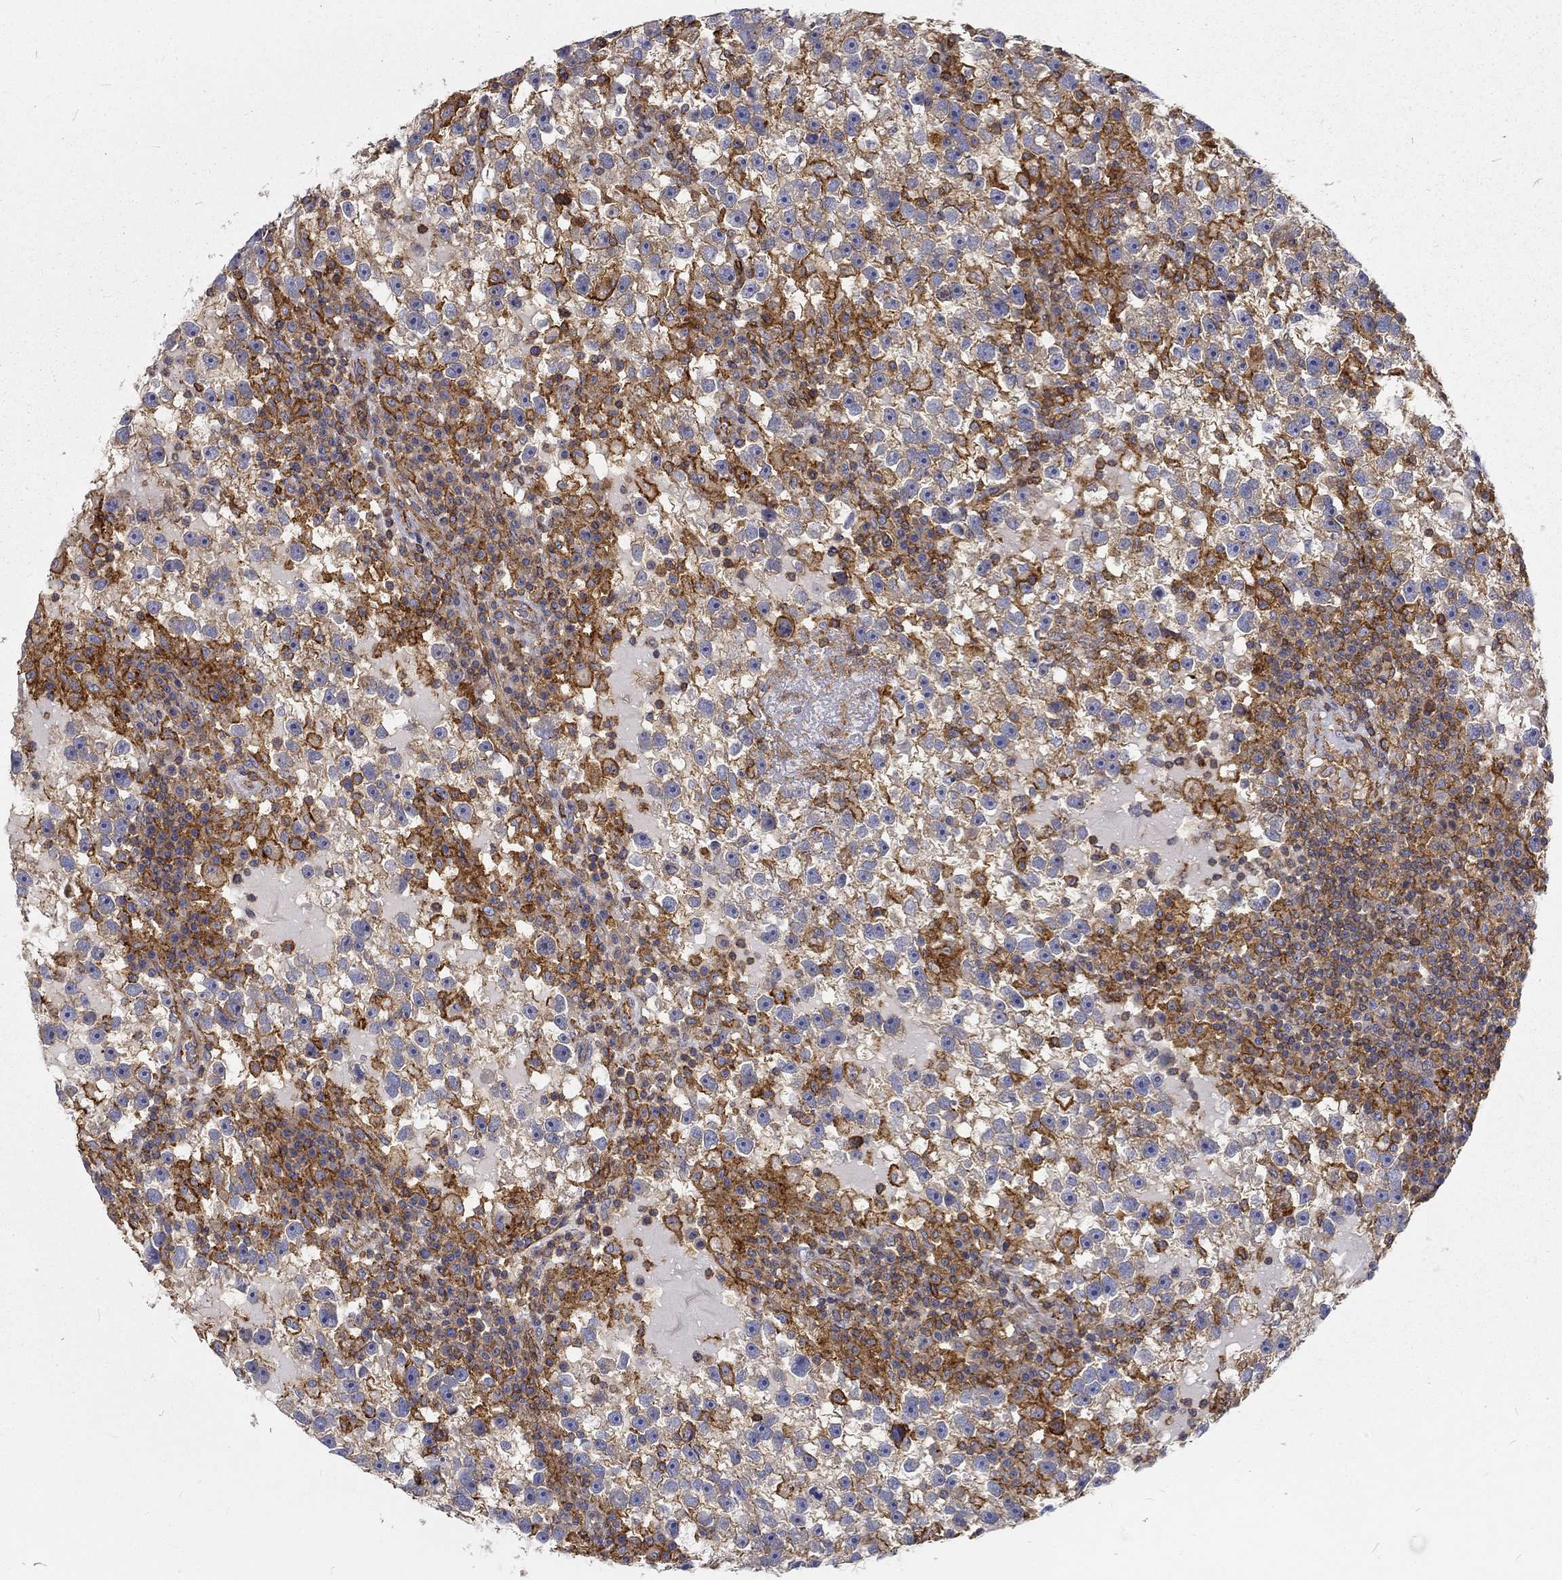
{"staining": {"intensity": "moderate", "quantity": "<25%", "location": "cytoplasmic/membranous"}, "tissue": "testis cancer", "cell_type": "Tumor cells", "image_type": "cancer", "snomed": [{"axis": "morphology", "description": "Seminoma, NOS"}, {"axis": "topography", "description": "Testis"}], "caption": "Immunohistochemistry (IHC) staining of testis seminoma, which demonstrates low levels of moderate cytoplasmic/membranous staining in approximately <25% of tumor cells indicating moderate cytoplasmic/membranous protein positivity. The staining was performed using DAB (3,3'-diaminobenzidine) (brown) for protein detection and nuclei were counterstained in hematoxylin (blue).", "gene": "MTMR11", "patient": {"sex": "male", "age": 47}}